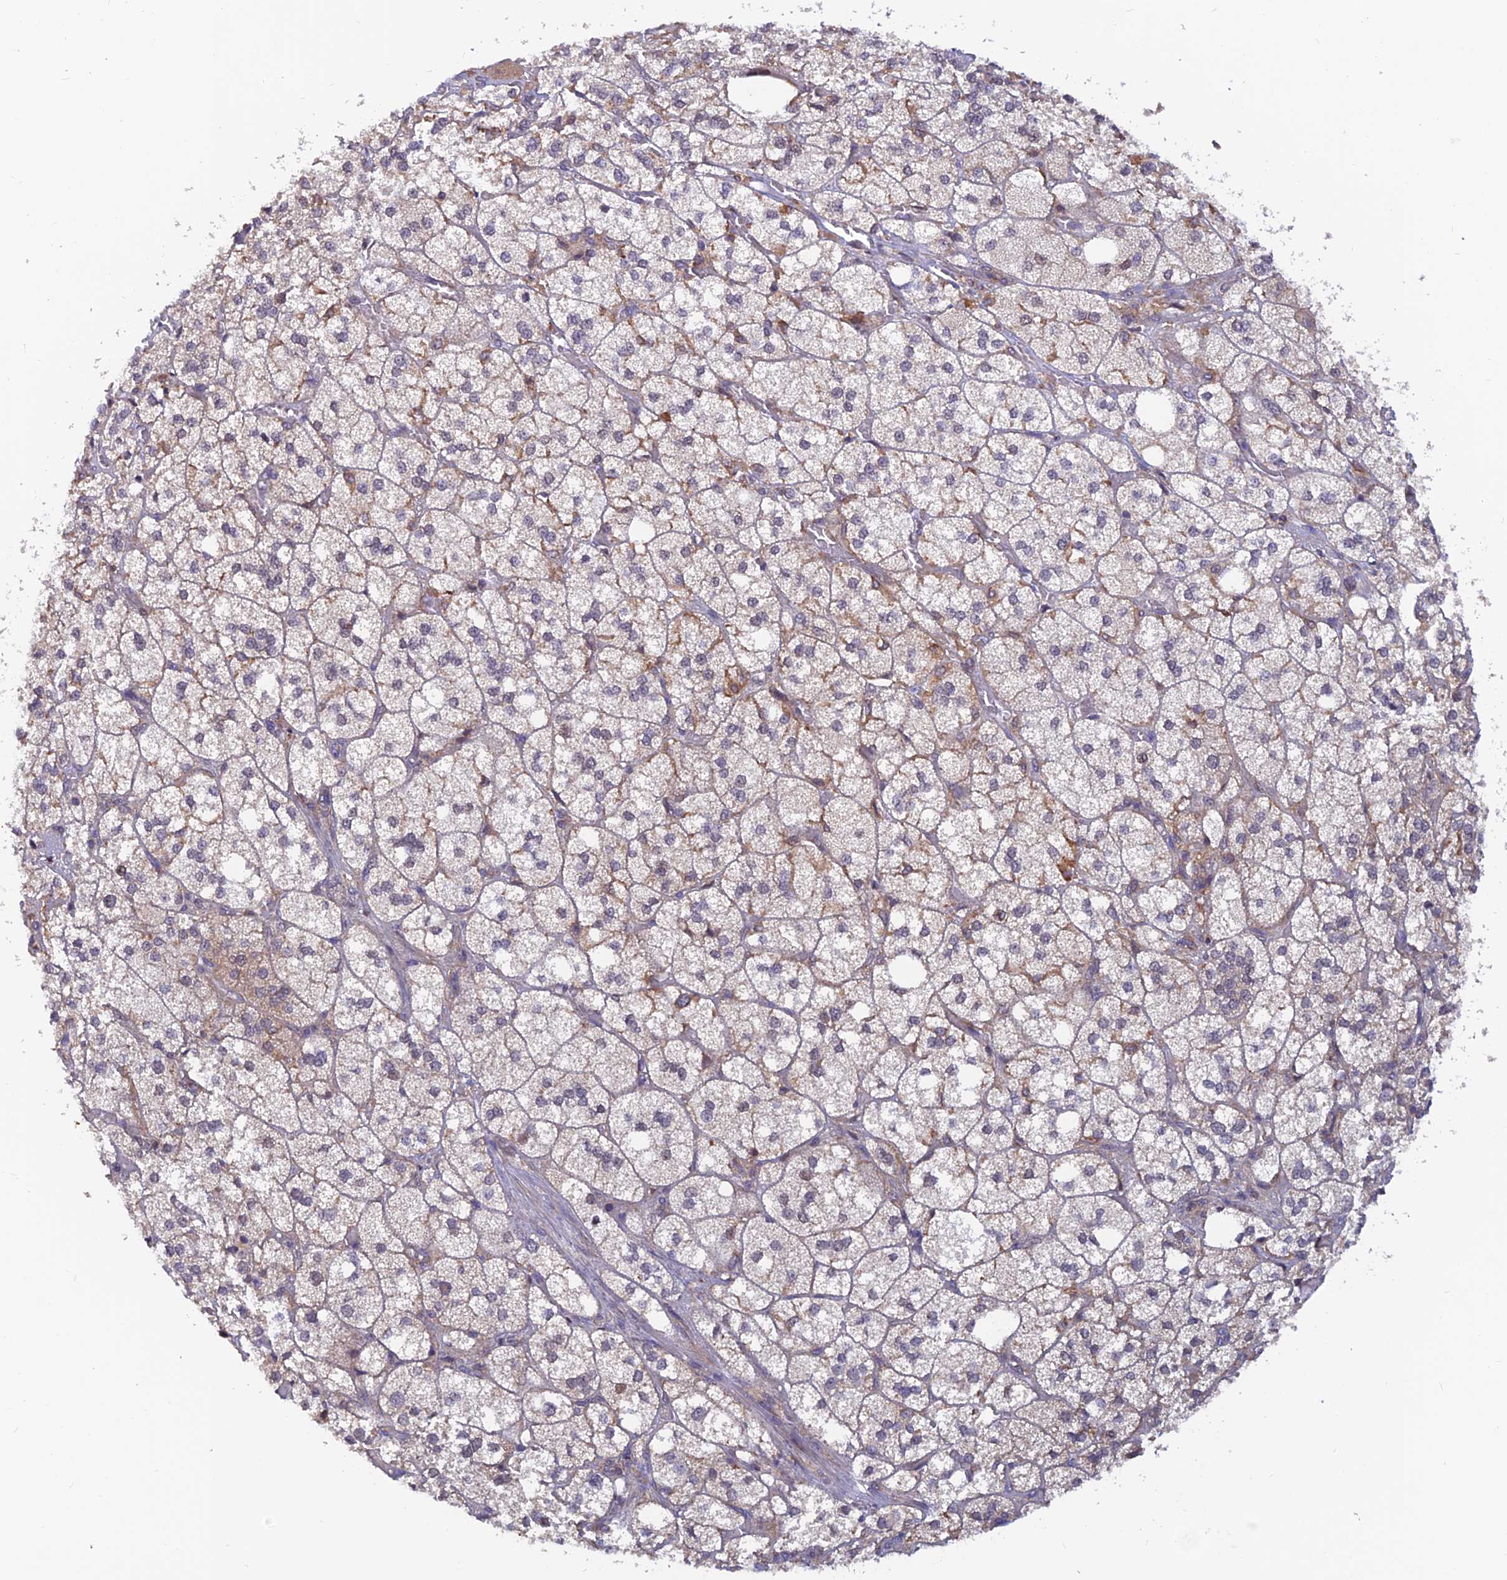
{"staining": {"intensity": "moderate", "quantity": "25%-75%", "location": "cytoplasmic/membranous"}, "tissue": "adrenal gland", "cell_type": "Glandular cells", "image_type": "normal", "snomed": [{"axis": "morphology", "description": "Normal tissue, NOS"}, {"axis": "topography", "description": "Adrenal gland"}], "caption": "Moderate cytoplasmic/membranous positivity is present in about 25%-75% of glandular cells in normal adrenal gland.", "gene": "DNAJC16", "patient": {"sex": "male", "age": 61}}